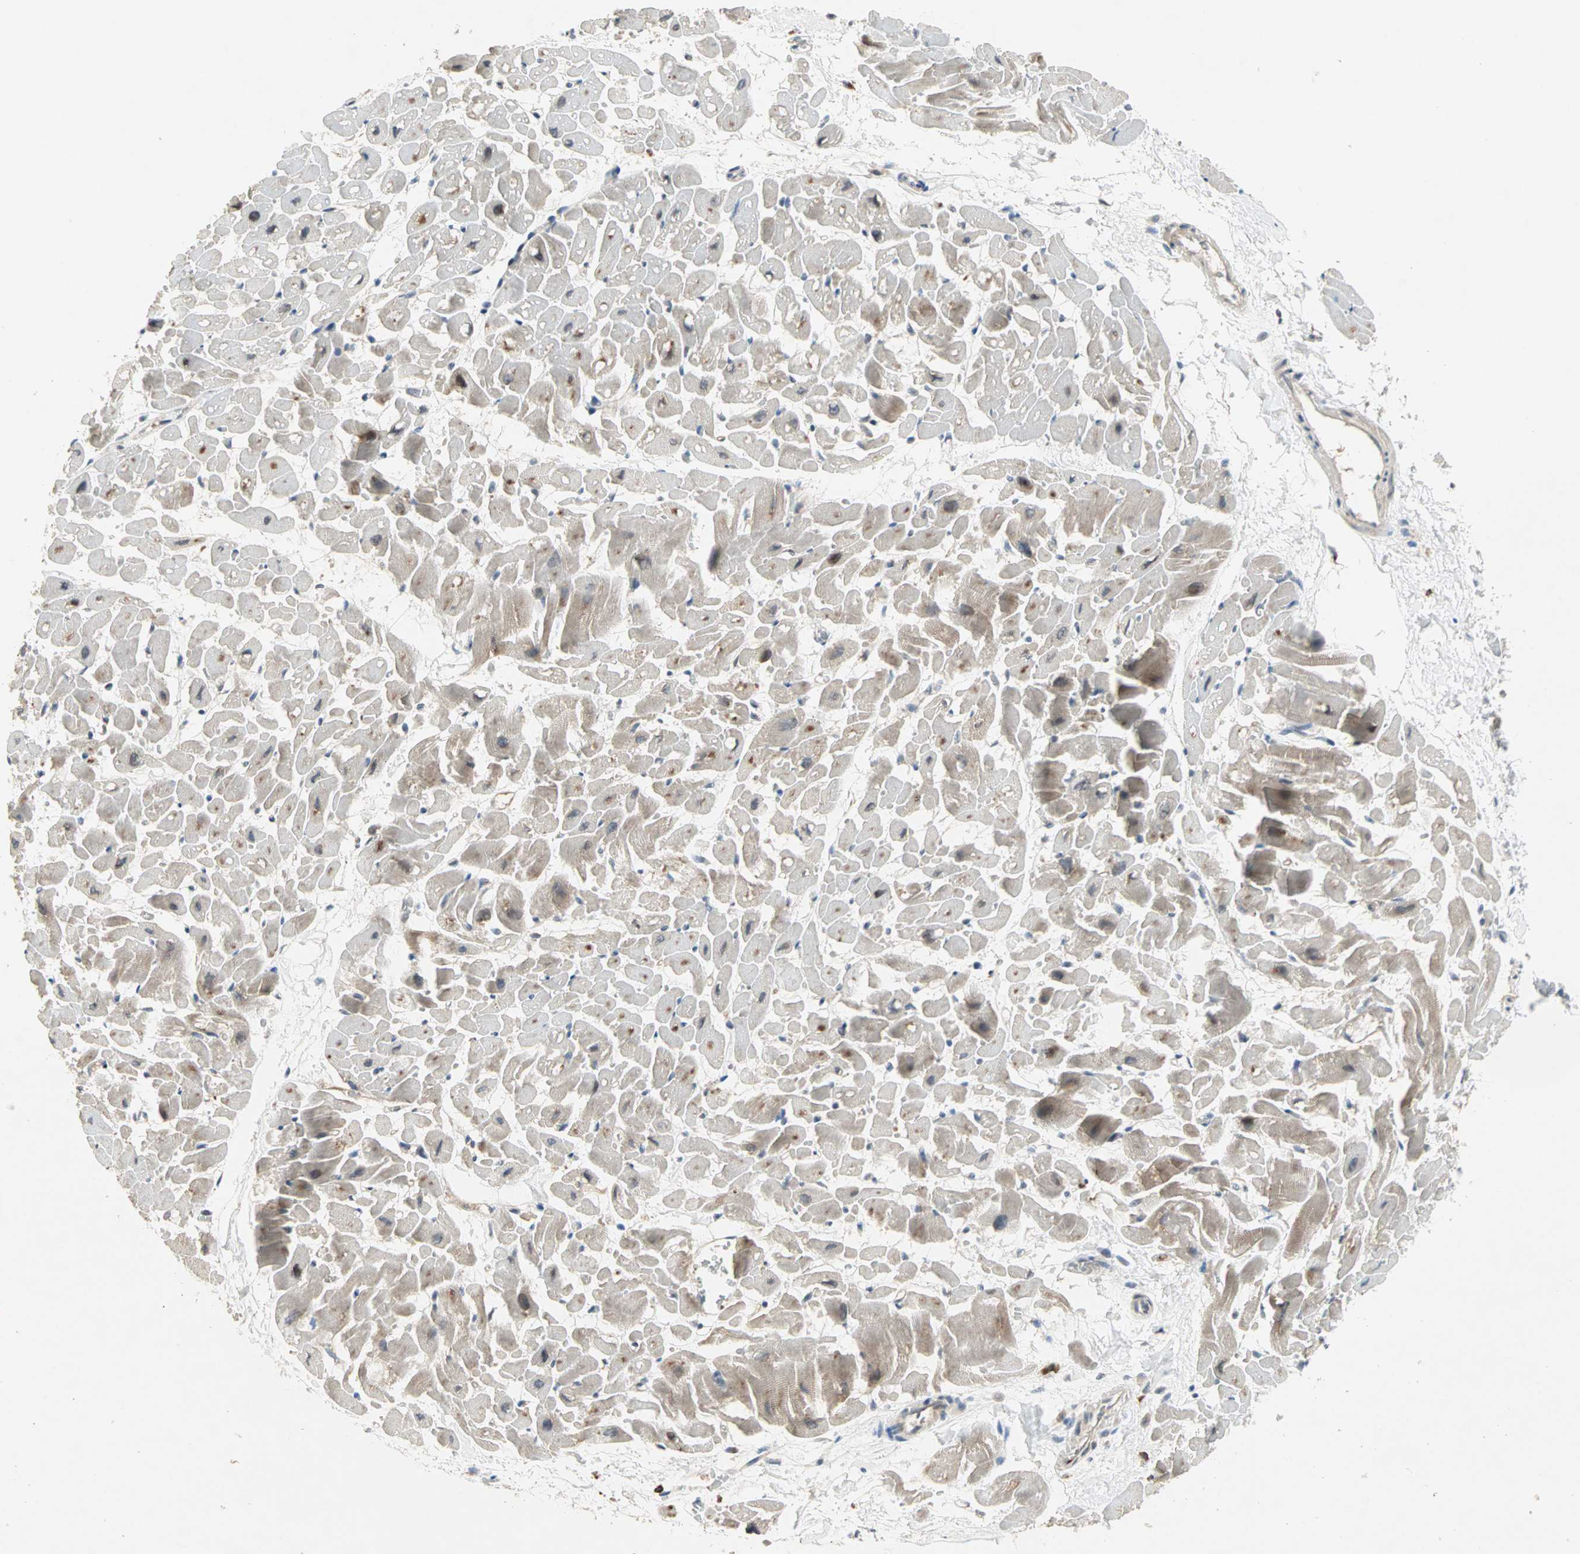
{"staining": {"intensity": "weak", "quantity": "25%-75%", "location": "cytoplasmic/membranous"}, "tissue": "heart muscle", "cell_type": "Cardiomyocytes", "image_type": "normal", "snomed": [{"axis": "morphology", "description": "Normal tissue, NOS"}, {"axis": "topography", "description": "Heart"}], "caption": "Immunohistochemistry image of benign heart muscle stained for a protein (brown), which displays low levels of weak cytoplasmic/membranous expression in about 25%-75% of cardiomyocytes.", "gene": "PROS1", "patient": {"sex": "male", "age": 45}}